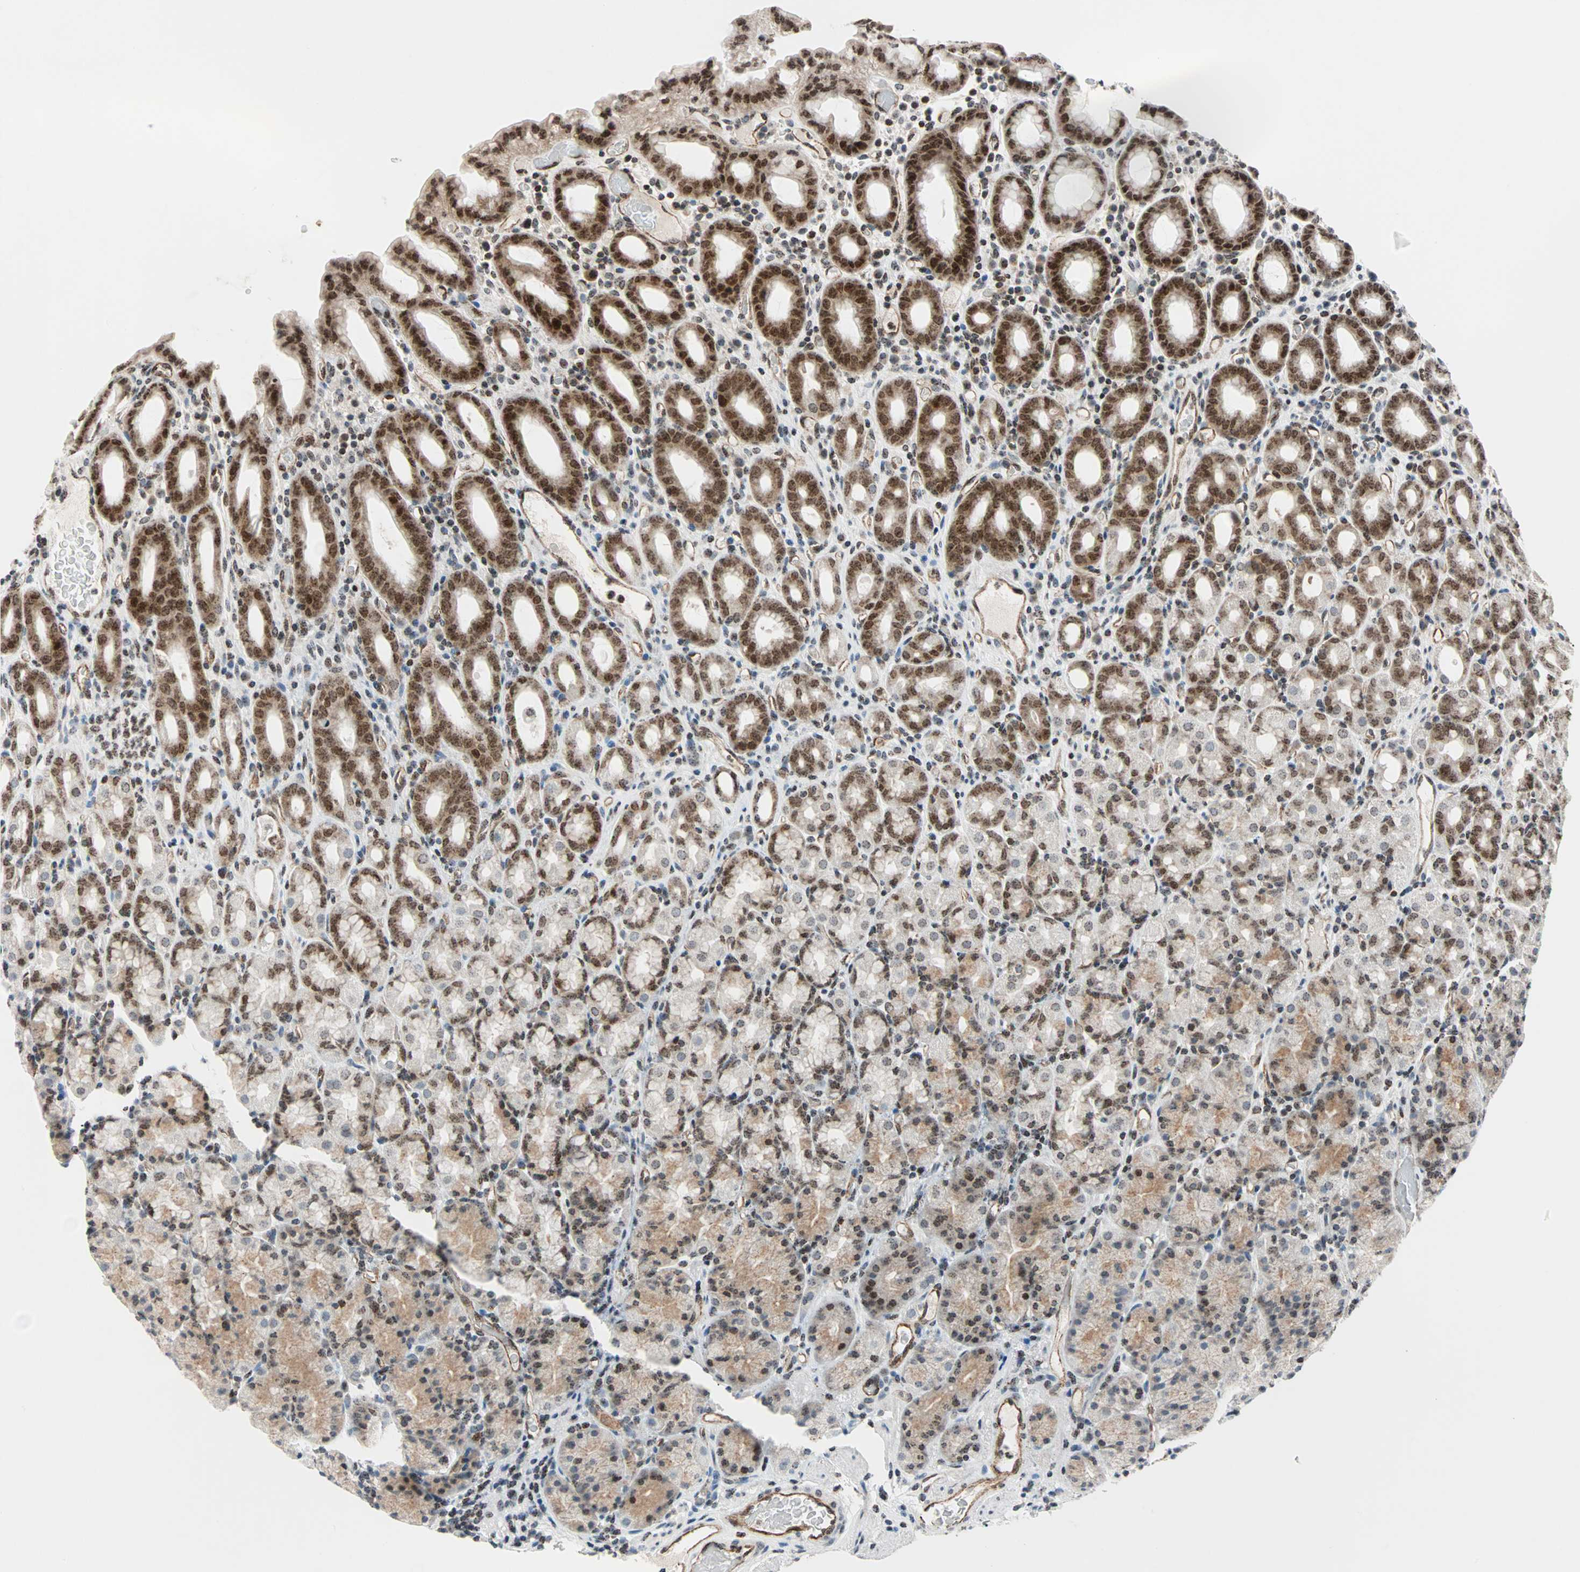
{"staining": {"intensity": "moderate", "quantity": ">75%", "location": "cytoplasmic/membranous,nuclear"}, "tissue": "stomach", "cell_type": "Glandular cells", "image_type": "normal", "snomed": [{"axis": "morphology", "description": "Normal tissue, NOS"}, {"axis": "topography", "description": "Stomach, upper"}], "caption": "Immunohistochemistry image of benign human stomach stained for a protein (brown), which reveals medium levels of moderate cytoplasmic/membranous,nuclear expression in approximately >75% of glandular cells.", "gene": "CENPA", "patient": {"sex": "male", "age": 68}}